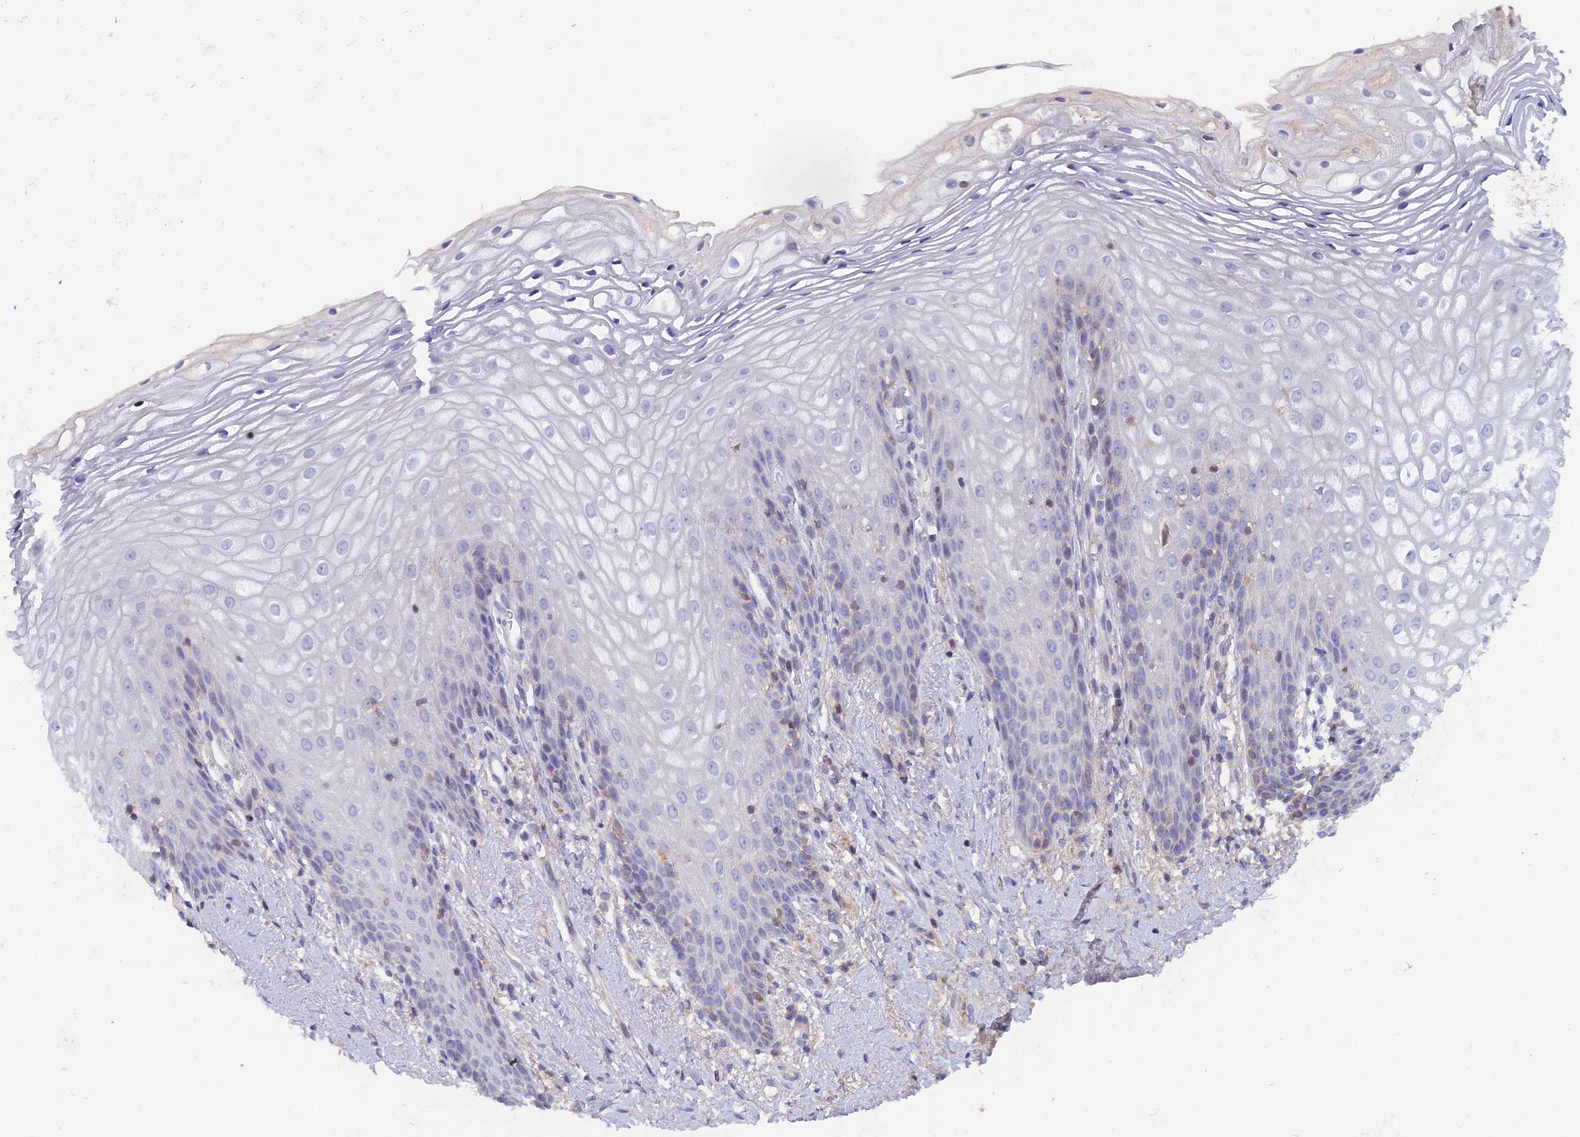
{"staining": {"intensity": "negative", "quantity": "none", "location": "none"}, "tissue": "vagina", "cell_type": "Squamous epithelial cells", "image_type": "normal", "snomed": [{"axis": "morphology", "description": "Normal tissue, NOS"}, {"axis": "topography", "description": "Vagina"}], "caption": "Squamous epithelial cells are negative for protein expression in normal human vagina. (DAB immunohistochemistry (IHC) with hematoxylin counter stain).", "gene": "ACP7", "patient": {"sex": "female", "age": 60}}